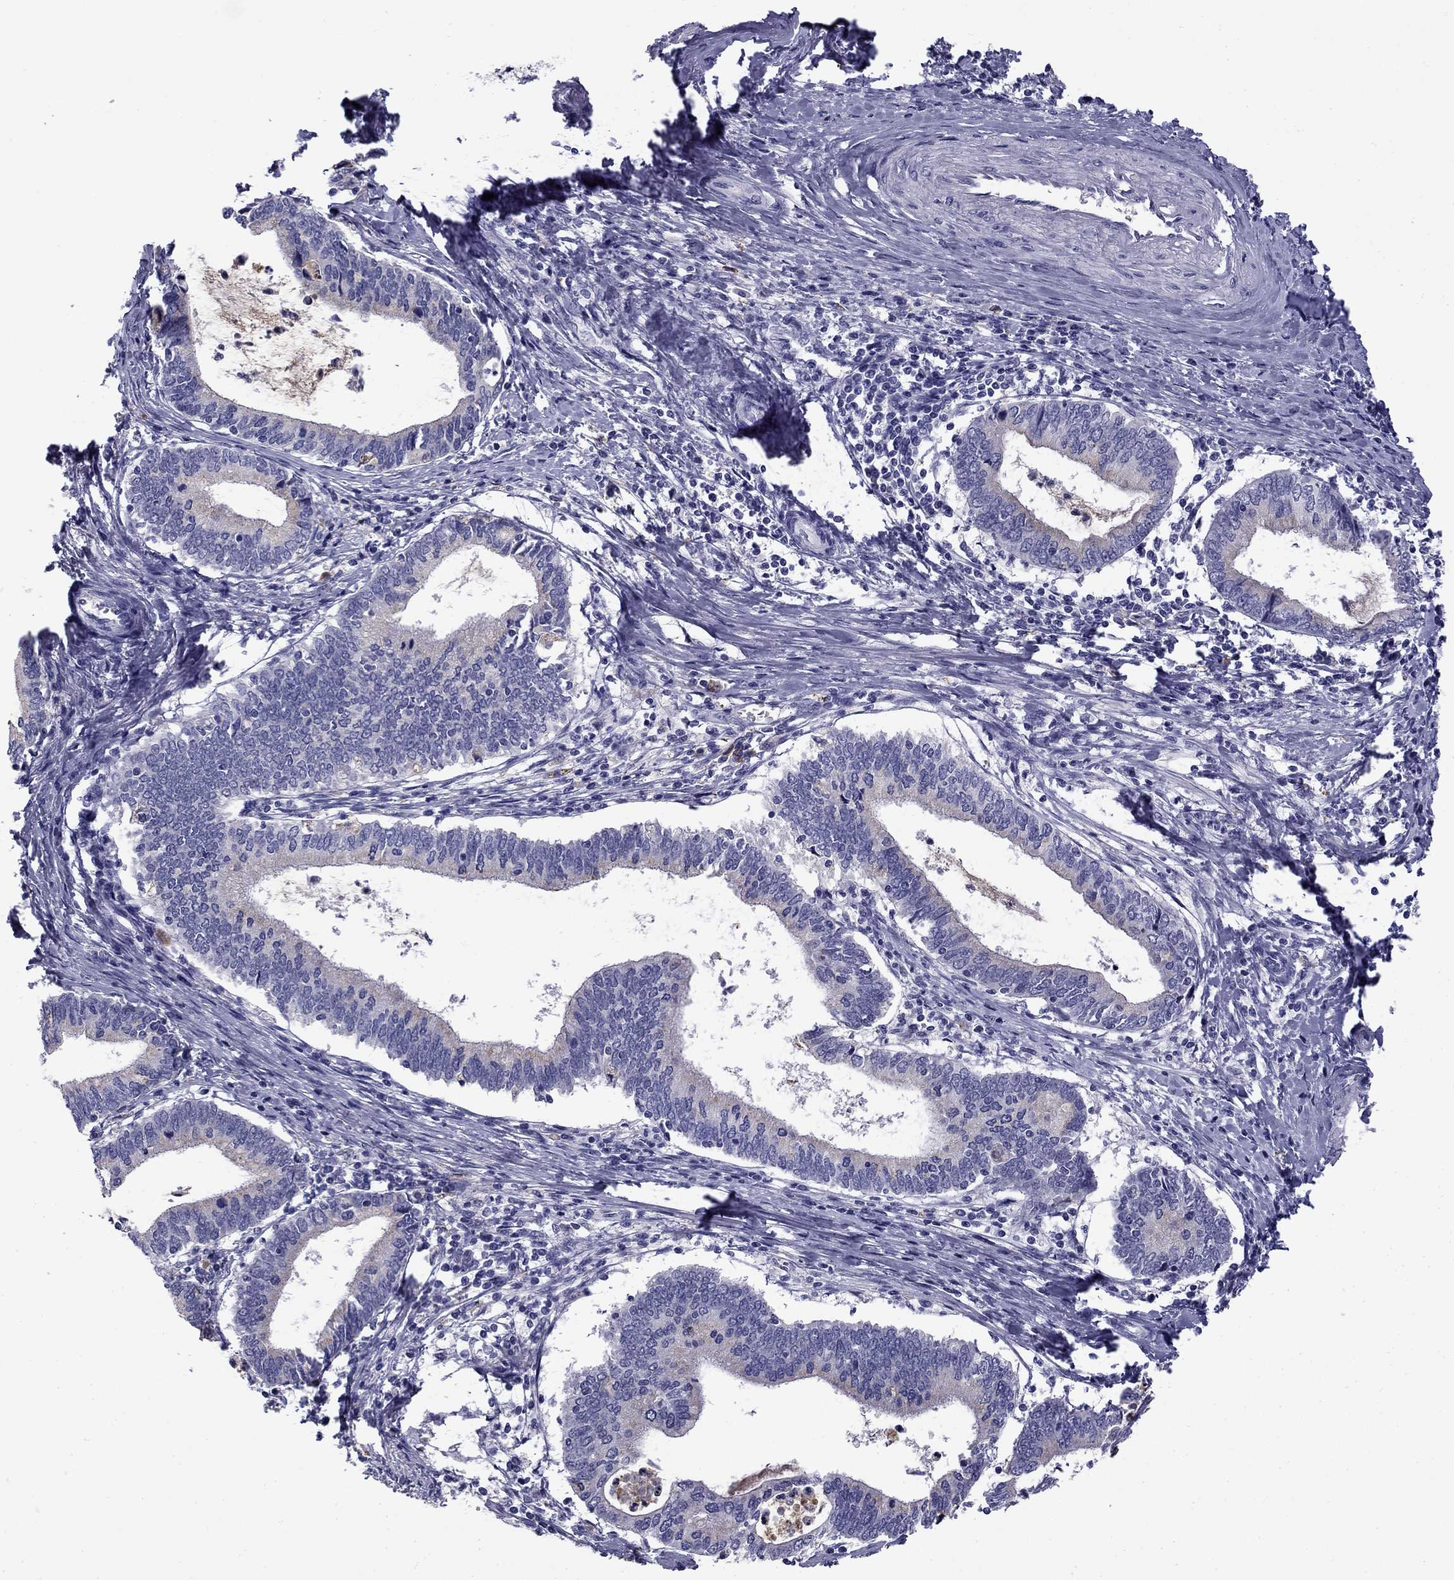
{"staining": {"intensity": "negative", "quantity": "none", "location": "none"}, "tissue": "cervical cancer", "cell_type": "Tumor cells", "image_type": "cancer", "snomed": [{"axis": "morphology", "description": "Adenocarcinoma, NOS"}, {"axis": "topography", "description": "Cervix"}], "caption": "An immunohistochemistry photomicrograph of cervical cancer (adenocarcinoma) is shown. There is no staining in tumor cells of cervical cancer (adenocarcinoma). (DAB (3,3'-diaminobenzidine) IHC with hematoxylin counter stain).", "gene": "CLPSL2", "patient": {"sex": "female", "age": 42}}